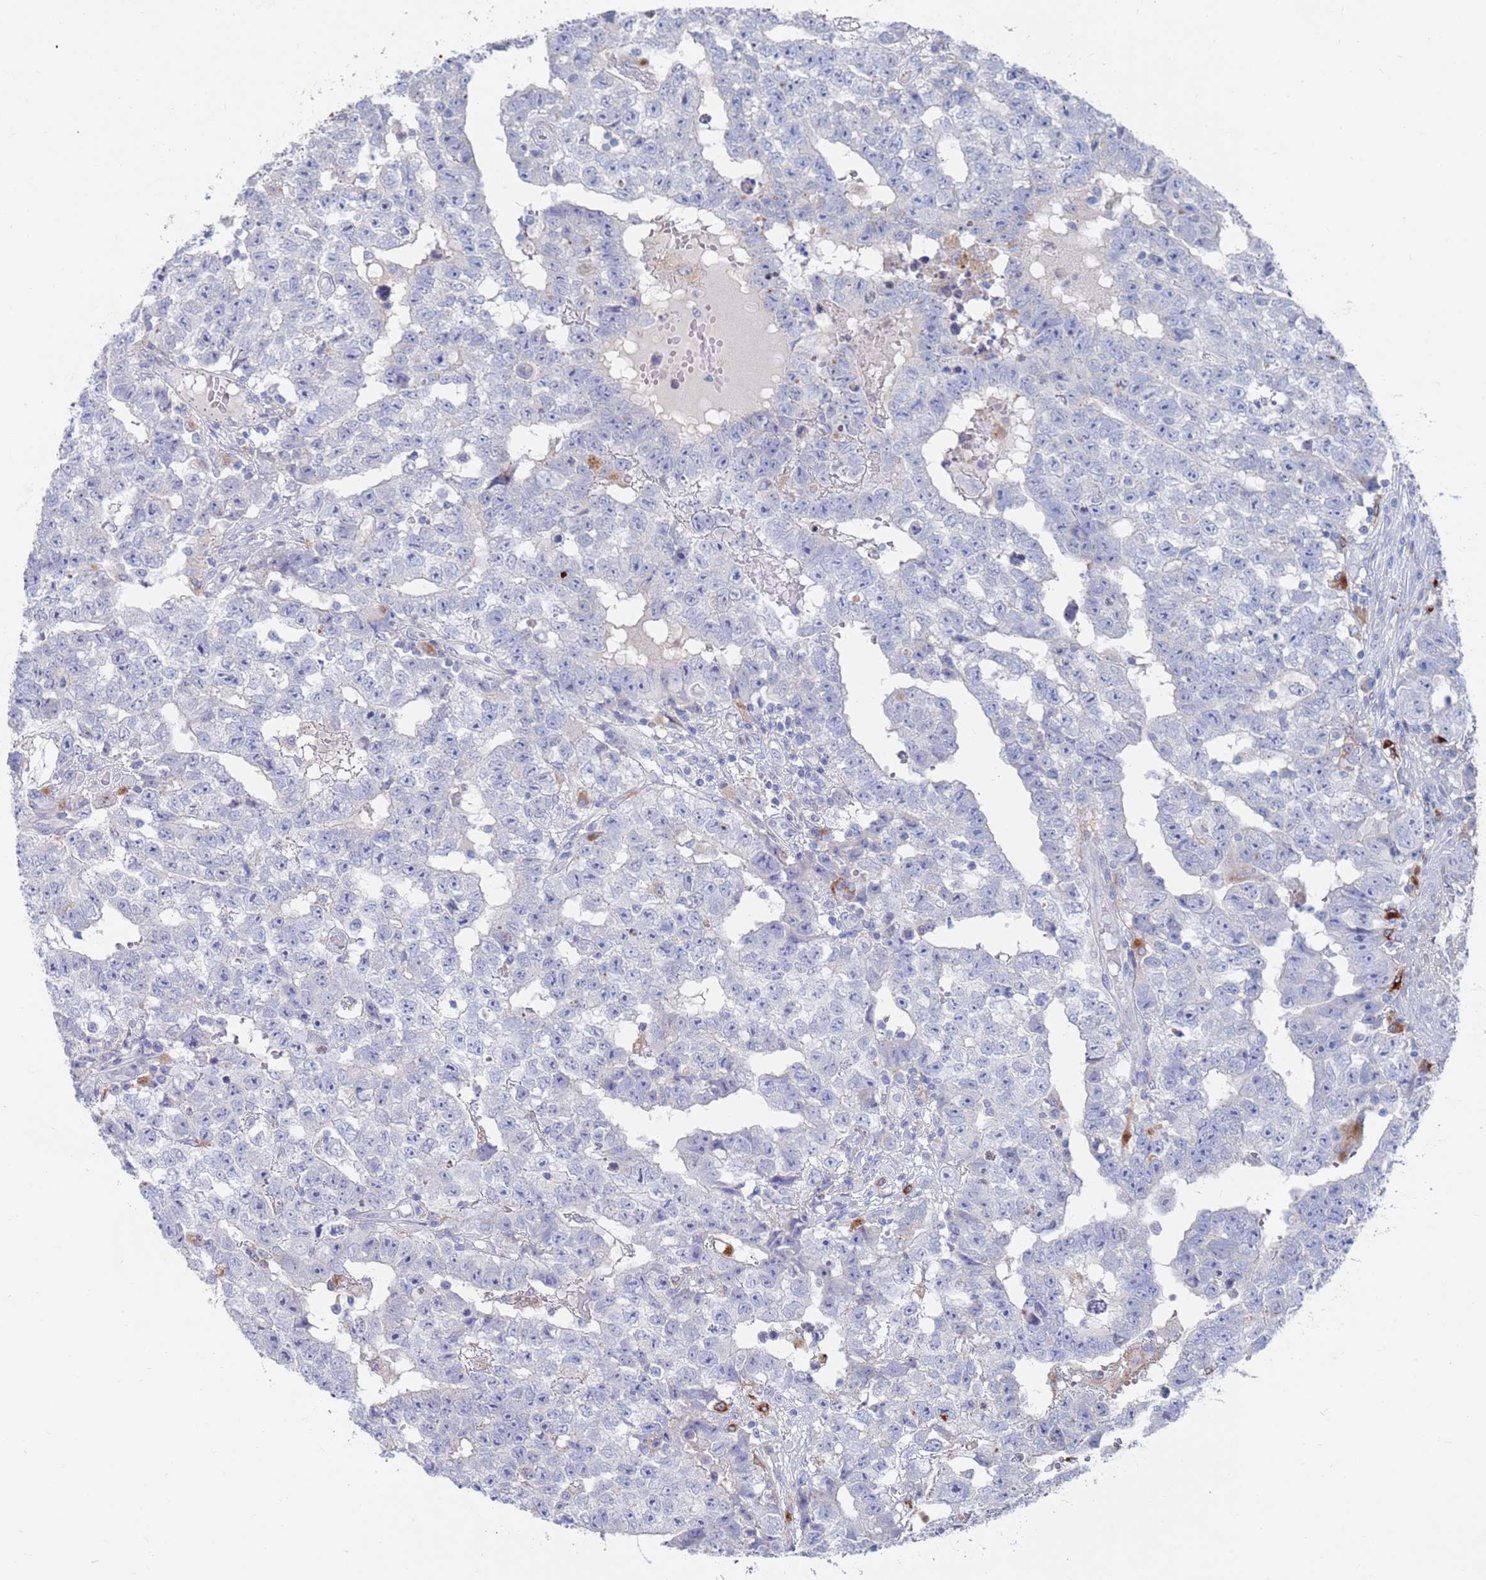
{"staining": {"intensity": "negative", "quantity": "none", "location": "none"}, "tissue": "testis cancer", "cell_type": "Tumor cells", "image_type": "cancer", "snomed": [{"axis": "morphology", "description": "Carcinoma, Embryonal, NOS"}, {"axis": "topography", "description": "Testis"}], "caption": "Micrograph shows no protein staining in tumor cells of testis cancer (embryonal carcinoma) tissue.", "gene": "FUCA1", "patient": {"sex": "male", "age": 25}}